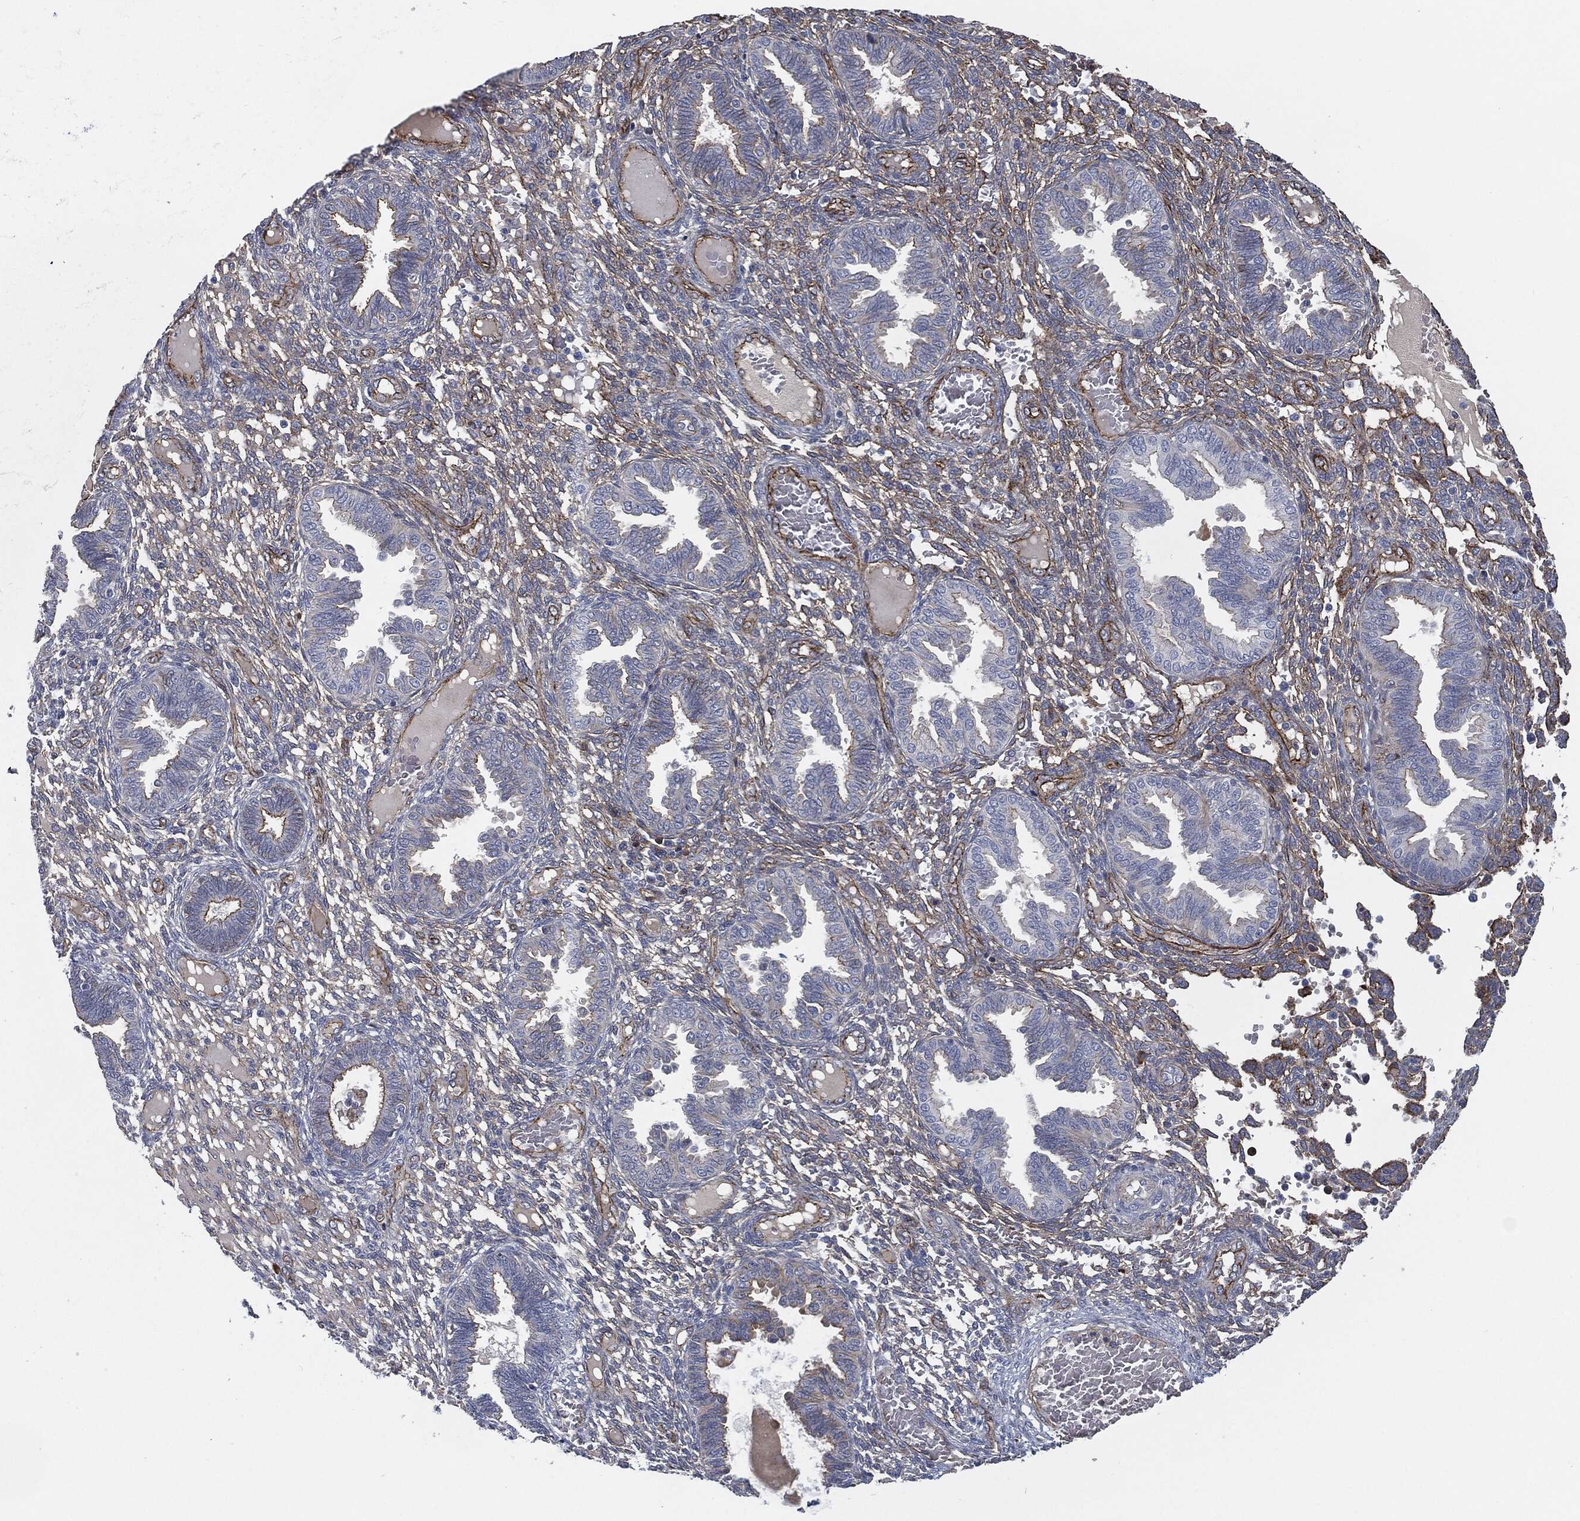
{"staining": {"intensity": "negative", "quantity": "none", "location": "none"}, "tissue": "endometrium", "cell_type": "Cells in endometrial stroma", "image_type": "normal", "snomed": [{"axis": "morphology", "description": "Normal tissue, NOS"}, {"axis": "topography", "description": "Endometrium"}], "caption": "DAB (3,3'-diaminobenzidine) immunohistochemical staining of unremarkable human endometrium reveals no significant expression in cells in endometrial stroma.", "gene": "SVIL", "patient": {"sex": "female", "age": 42}}